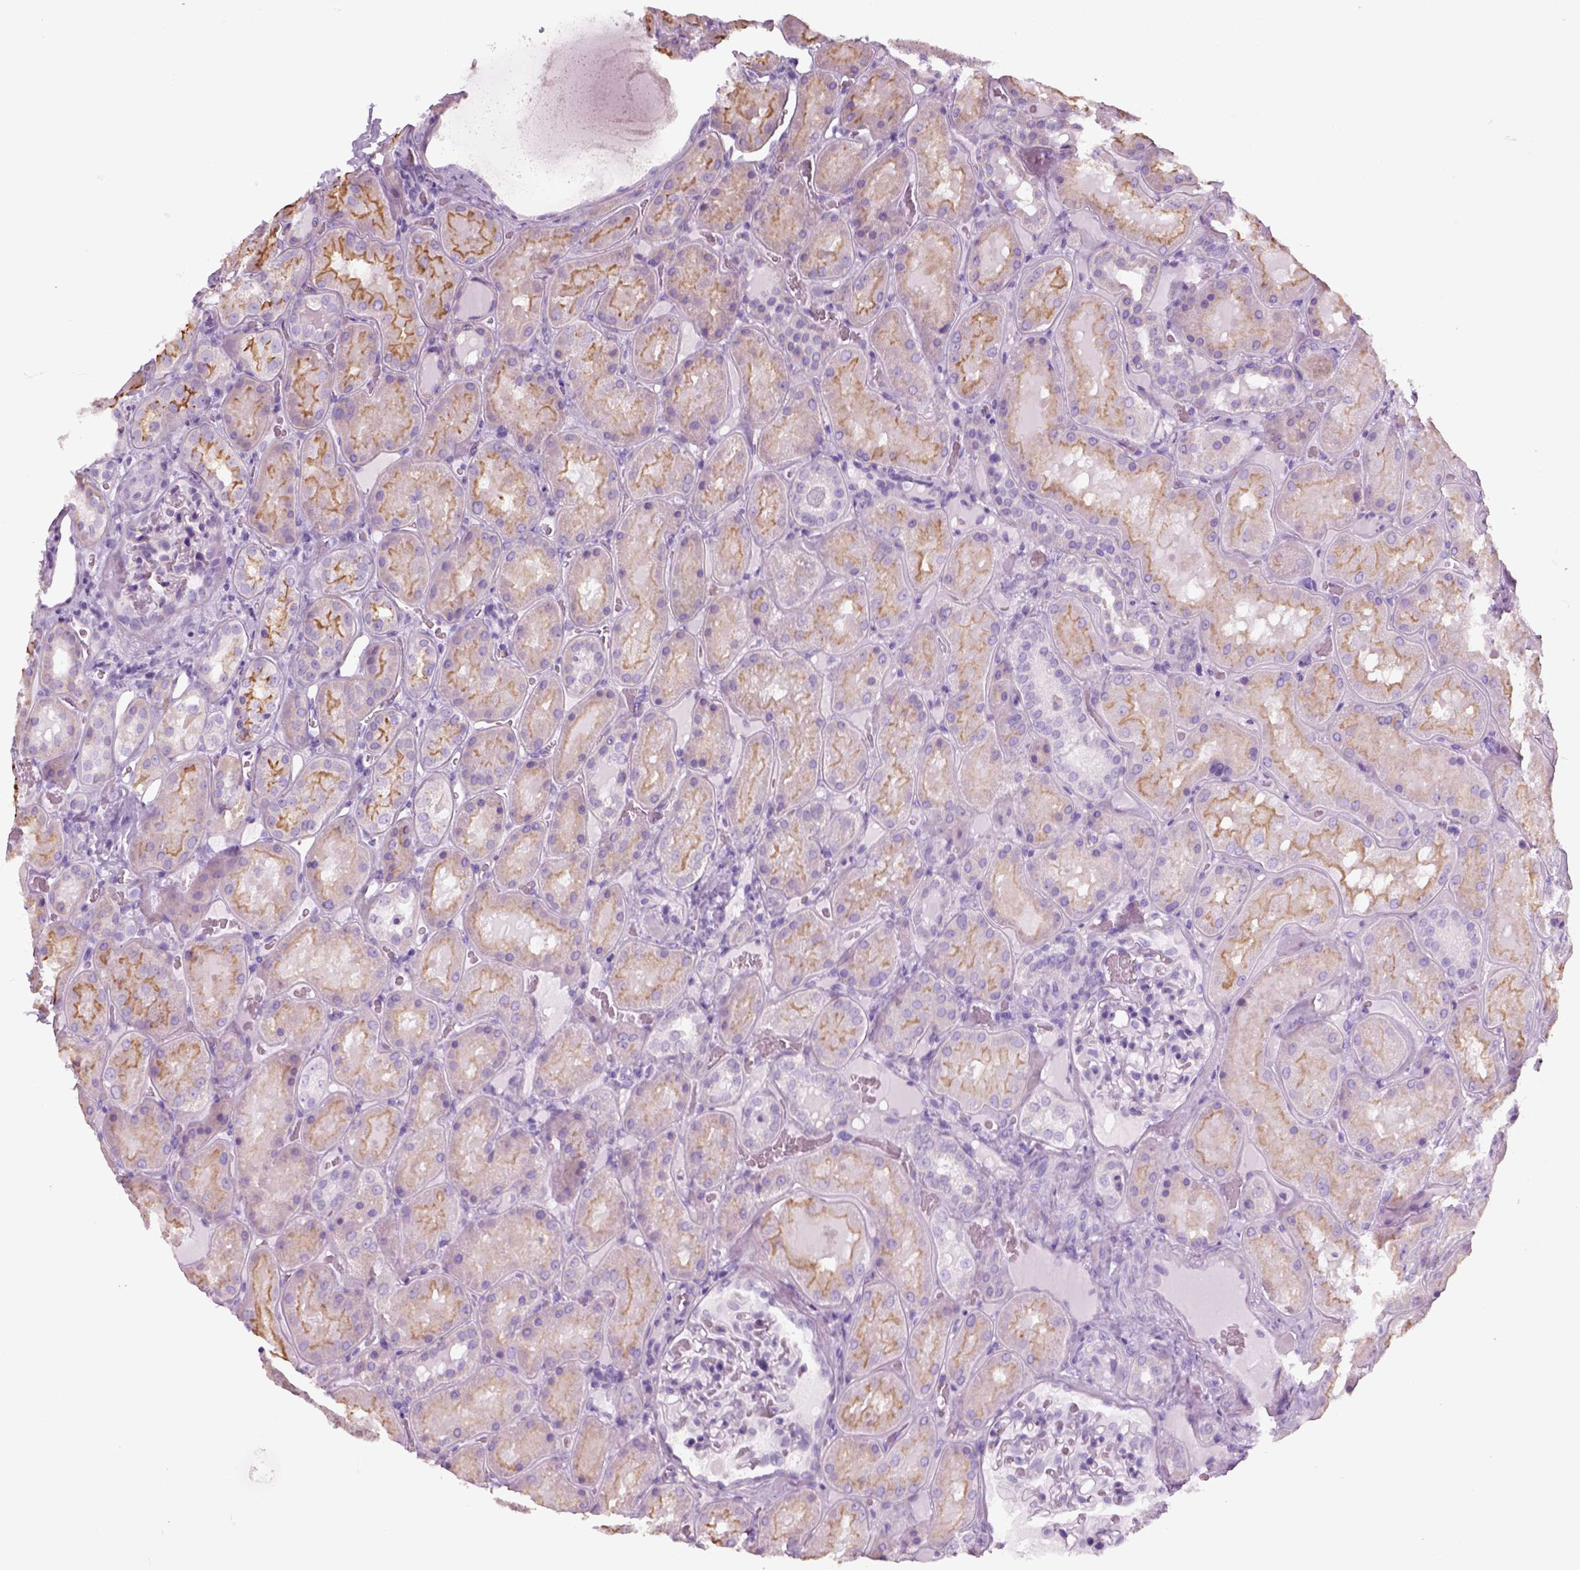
{"staining": {"intensity": "negative", "quantity": "none", "location": "none"}, "tissue": "kidney", "cell_type": "Cells in glomeruli", "image_type": "normal", "snomed": [{"axis": "morphology", "description": "Normal tissue, NOS"}, {"axis": "topography", "description": "Kidney"}], "caption": "Immunohistochemical staining of normal kidney exhibits no significant staining in cells in glomeruli.", "gene": "SLC12A5", "patient": {"sex": "male", "age": 73}}